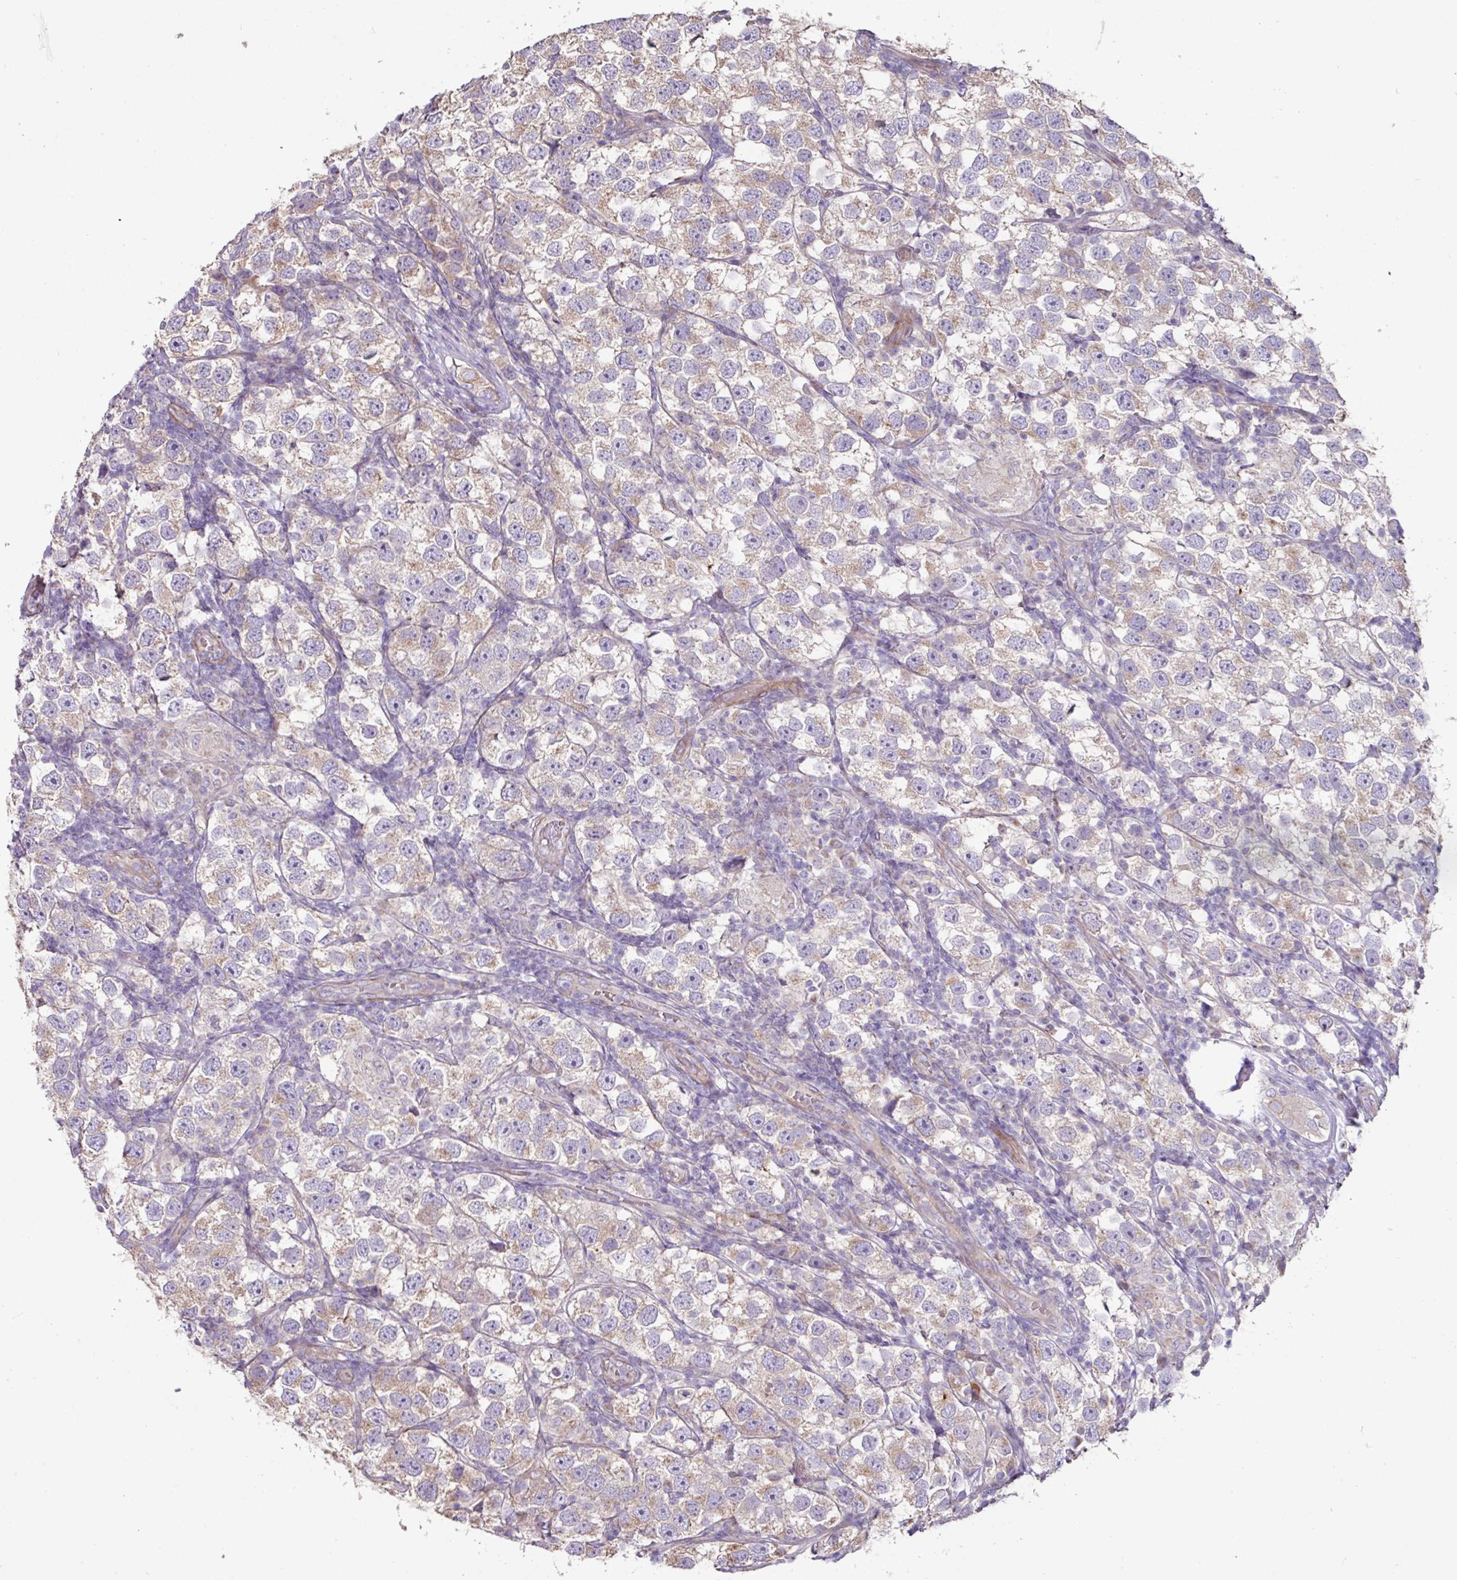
{"staining": {"intensity": "weak", "quantity": "25%-75%", "location": "cytoplasmic/membranous"}, "tissue": "testis cancer", "cell_type": "Tumor cells", "image_type": "cancer", "snomed": [{"axis": "morphology", "description": "Seminoma, NOS"}, {"axis": "topography", "description": "Testis"}], "caption": "Human testis seminoma stained with a brown dye exhibits weak cytoplasmic/membranous positive positivity in approximately 25%-75% of tumor cells.", "gene": "MRRF", "patient": {"sex": "male", "age": 26}}